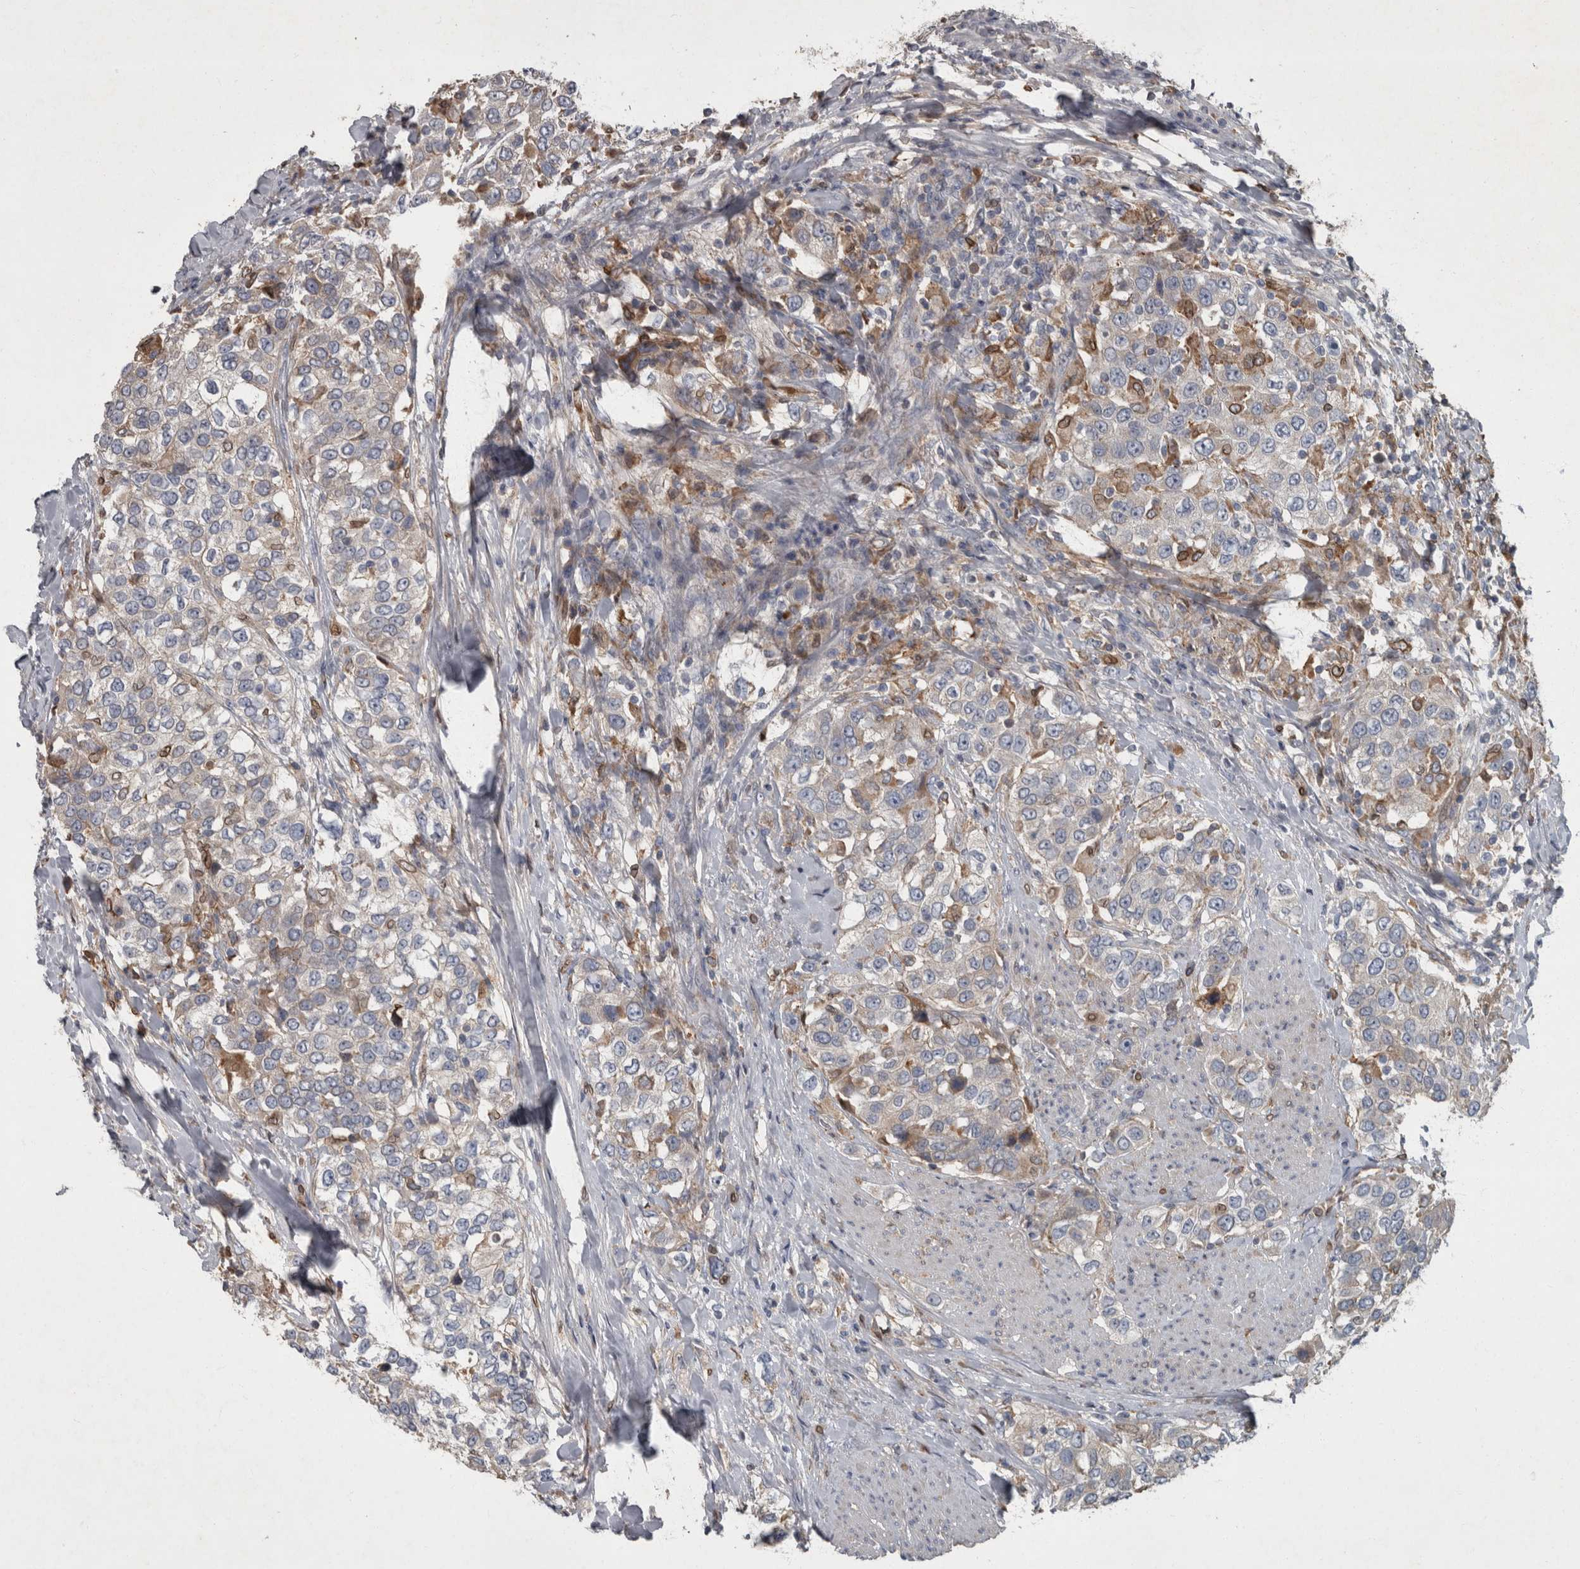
{"staining": {"intensity": "weak", "quantity": "<25%", "location": "cytoplasmic/membranous"}, "tissue": "urothelial cancer", "cell_type": "Tumor cells", "image_type": "cancer", "snomed": [{"axis": "morphology", "description": "Urothelial carcinoma, High grade"}, {"axis": "topography", "description": "Urinary bladder"}], "caption": "The photomicrograph demonstrates no significant positivity in tumor cells of urothelial cancer.", "gene": "PPP1R3C", "patient": {"sex": "female", "age": 80}}